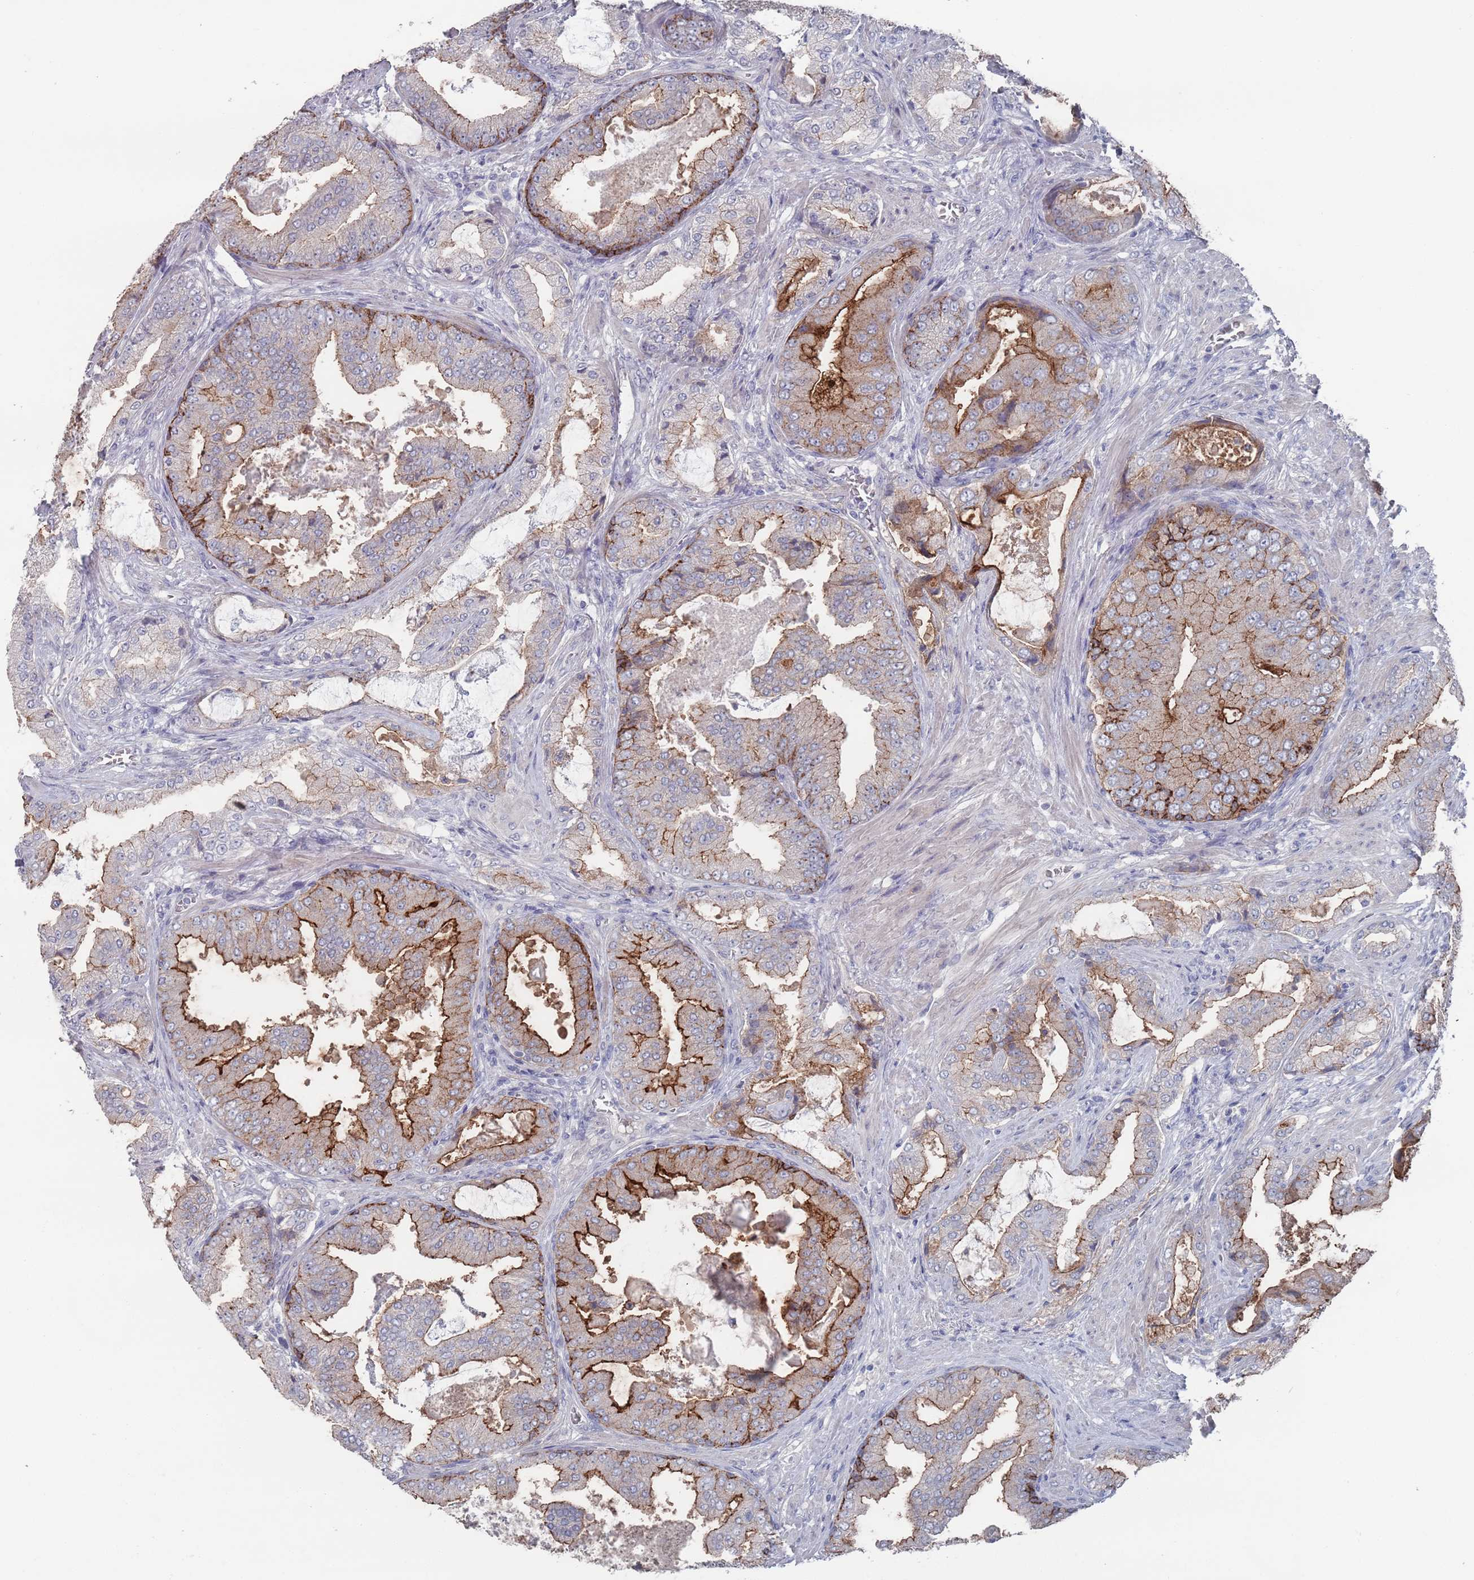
{"staining": {"intensity": "strong", "quantity": "25%-75%", "location": "cytoplasmic/membranous"}, "tissue": "prostate cancer", "cell_type": "Tumor cells", "image_type": "cancer", "snomed": [{"axis": "morphology", "description": "Adenocarcinoma, High grade"}, {"axis": "topography", "description": "Prostate"}], "caption": "Approximately 25%-75% of tumor cells in high-grade adenocarcinoma (prostate) reveal strong cytoplasmic/membranous protein staining as visualized by brown immunohistochemical staining.", "gene": "PROM2", "patient": {"sex": "male", "age": 68}}